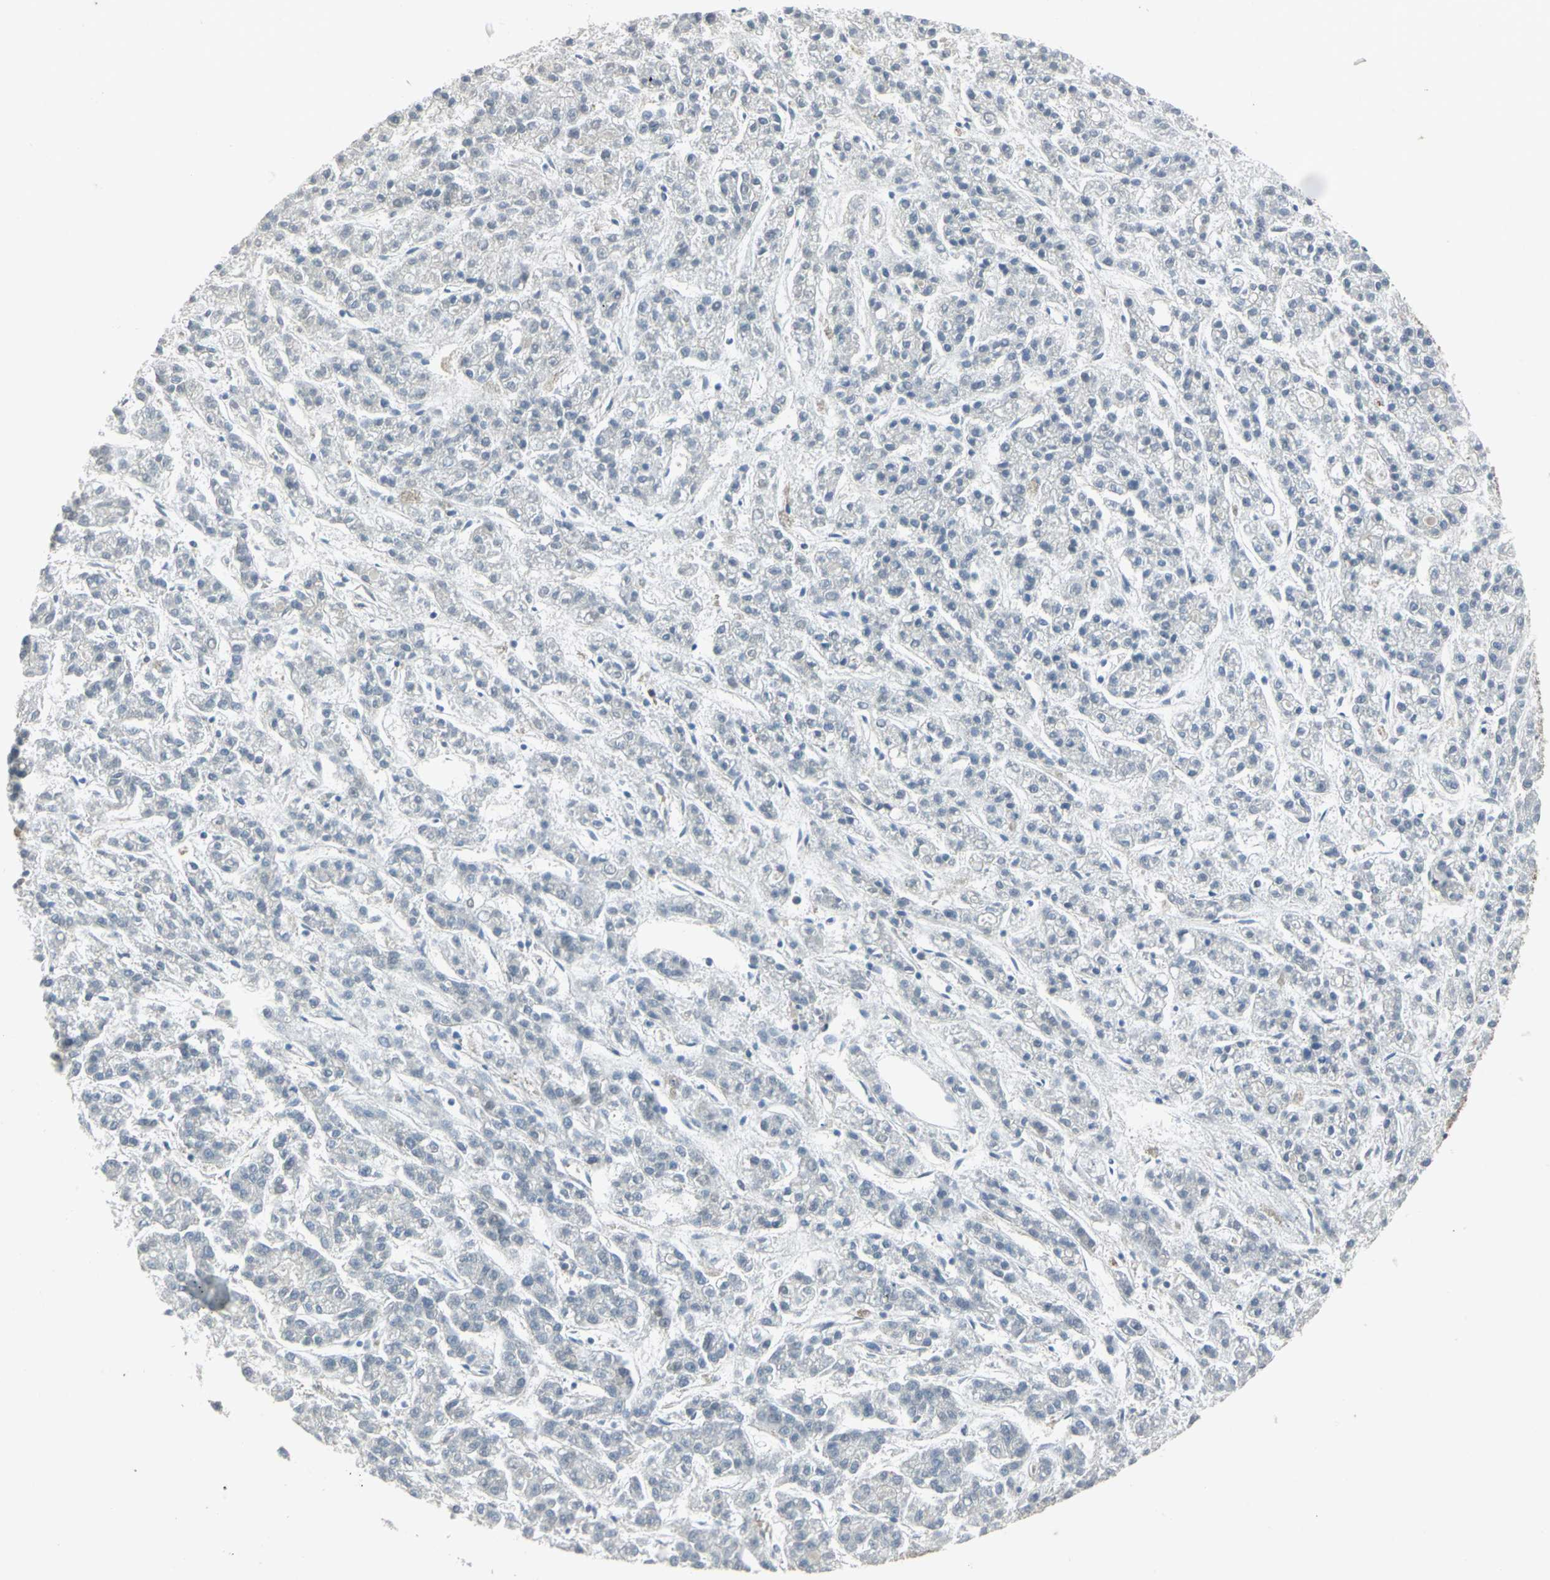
{"staining": {"intensity": "negative", "quantity": "none", "location": "none"}, "tissue": "liver cancer", "cell_type": "Tumor cells", "image_type": "cancer", "snomed": [{"axis": "morphology", "description": "Carcinoma, Hepatocellular, NOS"}, {"axis": "topography", "description": "Liver"}], "caption": "Immunohistochemical staining of human hepatocellular carcinoma (liver) exhibits no significant staining in tumor cells.", "gene": "PLAGL2", "patient": {"sex": "male", "age": 70}}